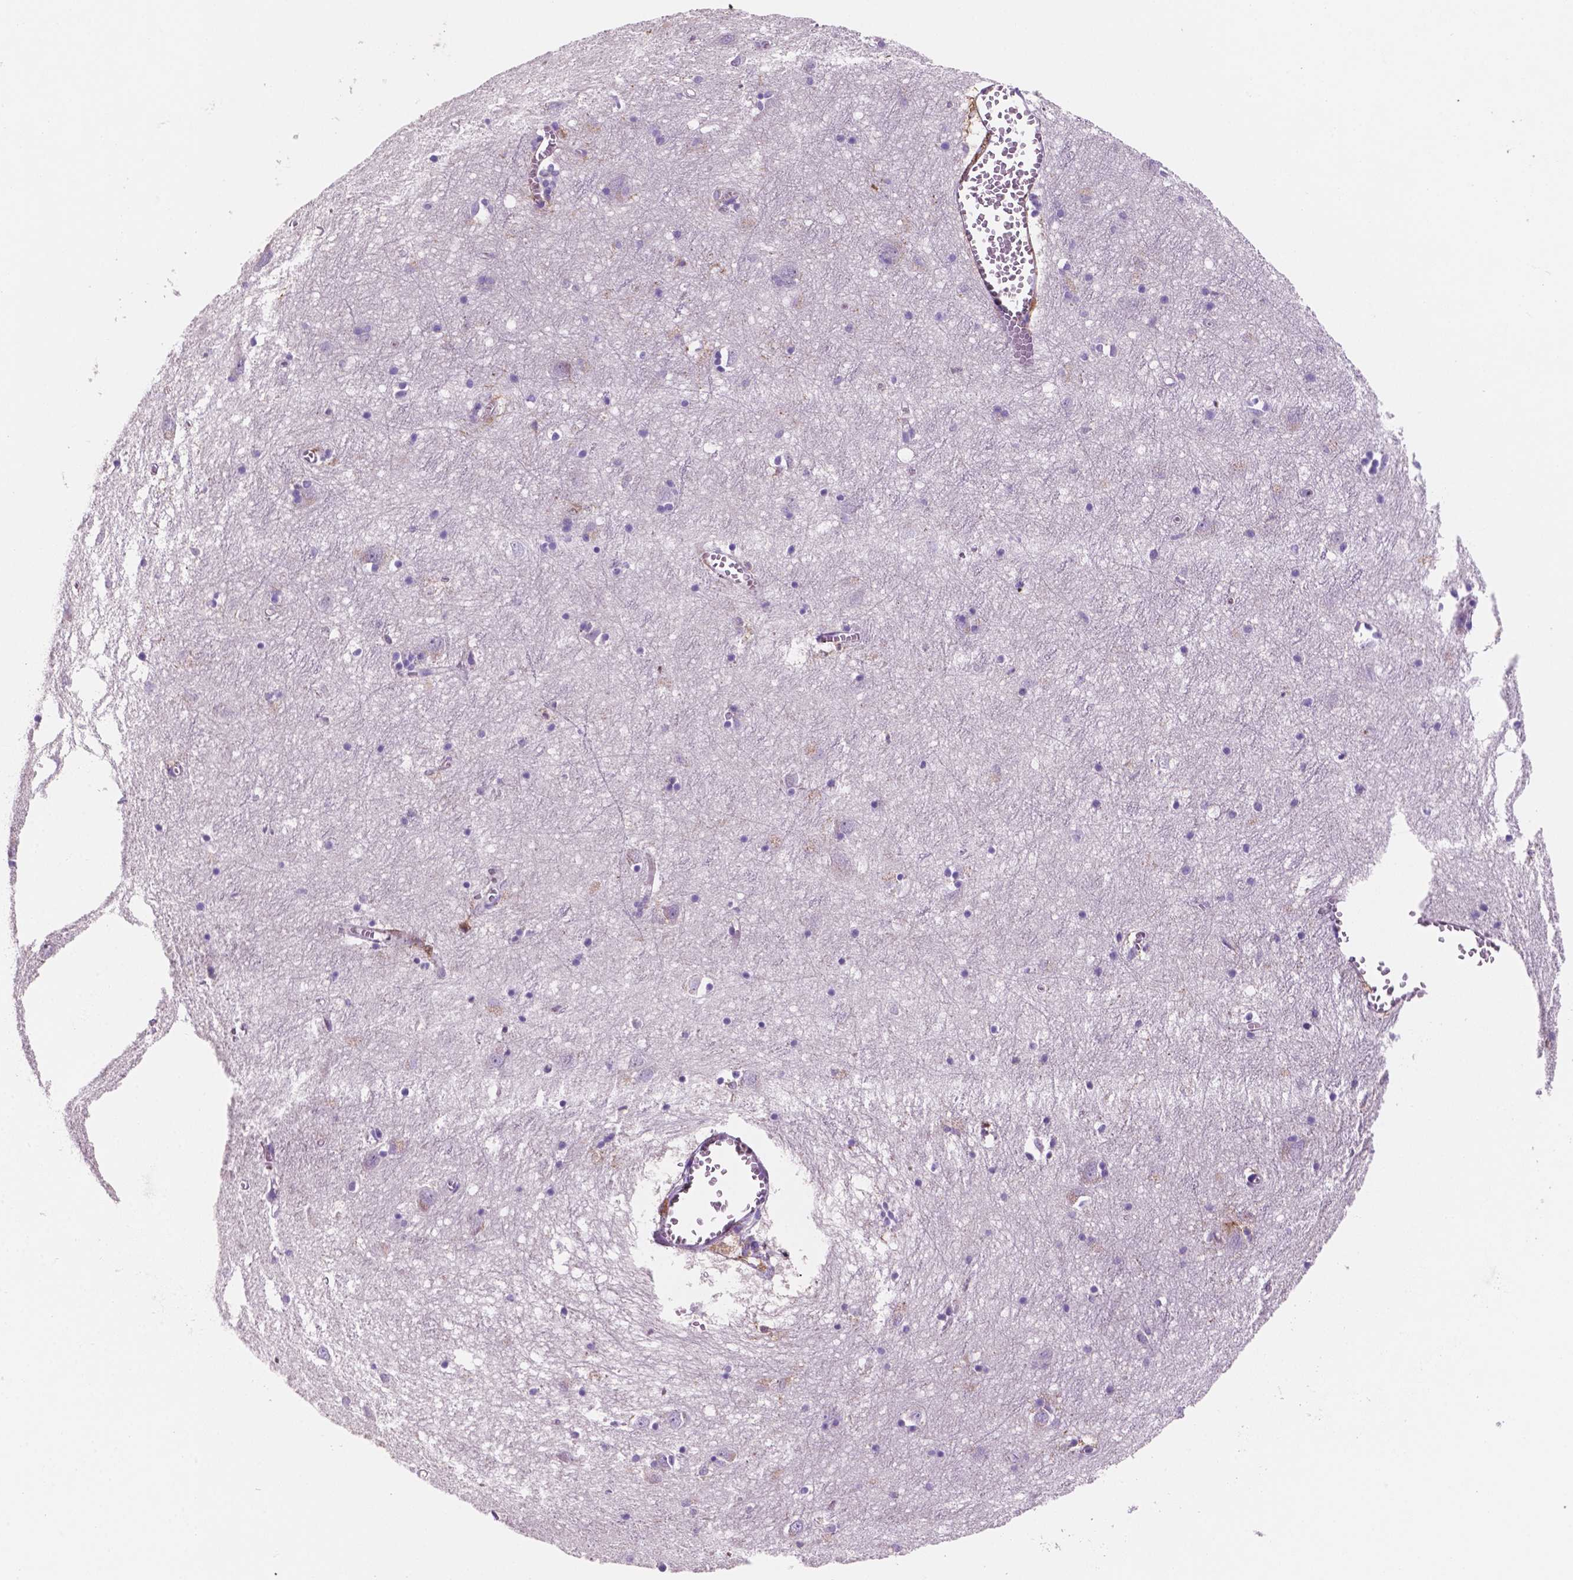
{"staining": {"intensity": "negative", "quantity": "none", "location": "none"}, "tissue": "cerebral cortex", "cell_type": "Endothelial cells", "image_type": "normal", "snomed": [{"axis": "morphology", "description": "Normal tissue, NOS"}, {"axis": "topography", "description": "Cerebral cortex"}], "caption": "IHC image of unremarkable cerebral cortex: cerebral cortex stained with DAB exhibits no significant protein expression in endothelial cells.", "gene": "MKRN2OS", "patient": {"sex": "male", "age": 70}}